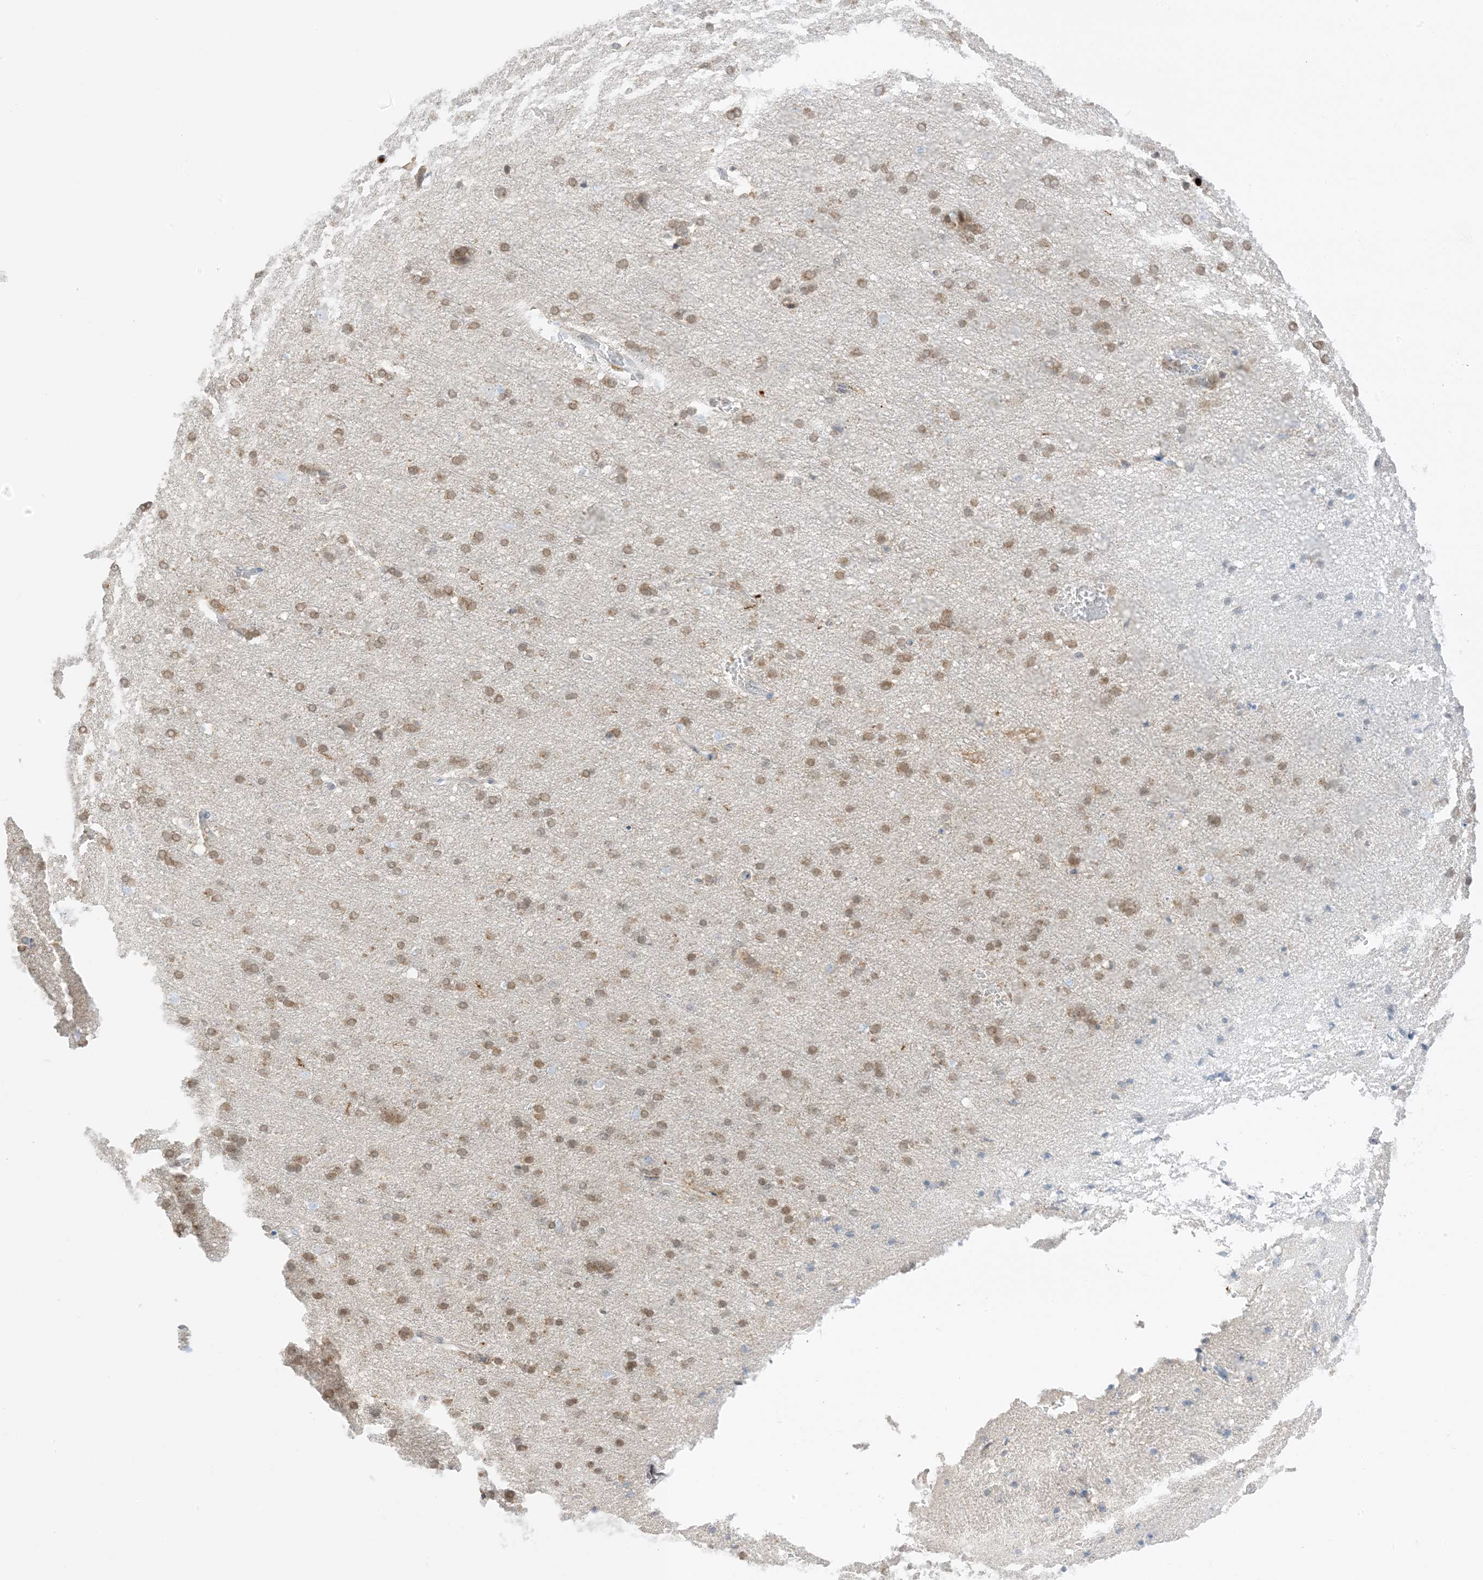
{"staining": {"intensity": "negative", "quantity": "none", "location": "none"}, "tissue": "cerebral cortex", "cell_type": "Endothelial cells", "image_type": "normal", "snomed": [{"axis": "morphology", "description": "Normal tissue, NOS"}, {"axis": "topography", "description": "Cerebral cortex"}], "caption": "IHC of unremarkable human cerebral cortex reveals no expression in endothelial cells.", "gene": "GCA", "patient": {"sex": "male", "age": 62}}